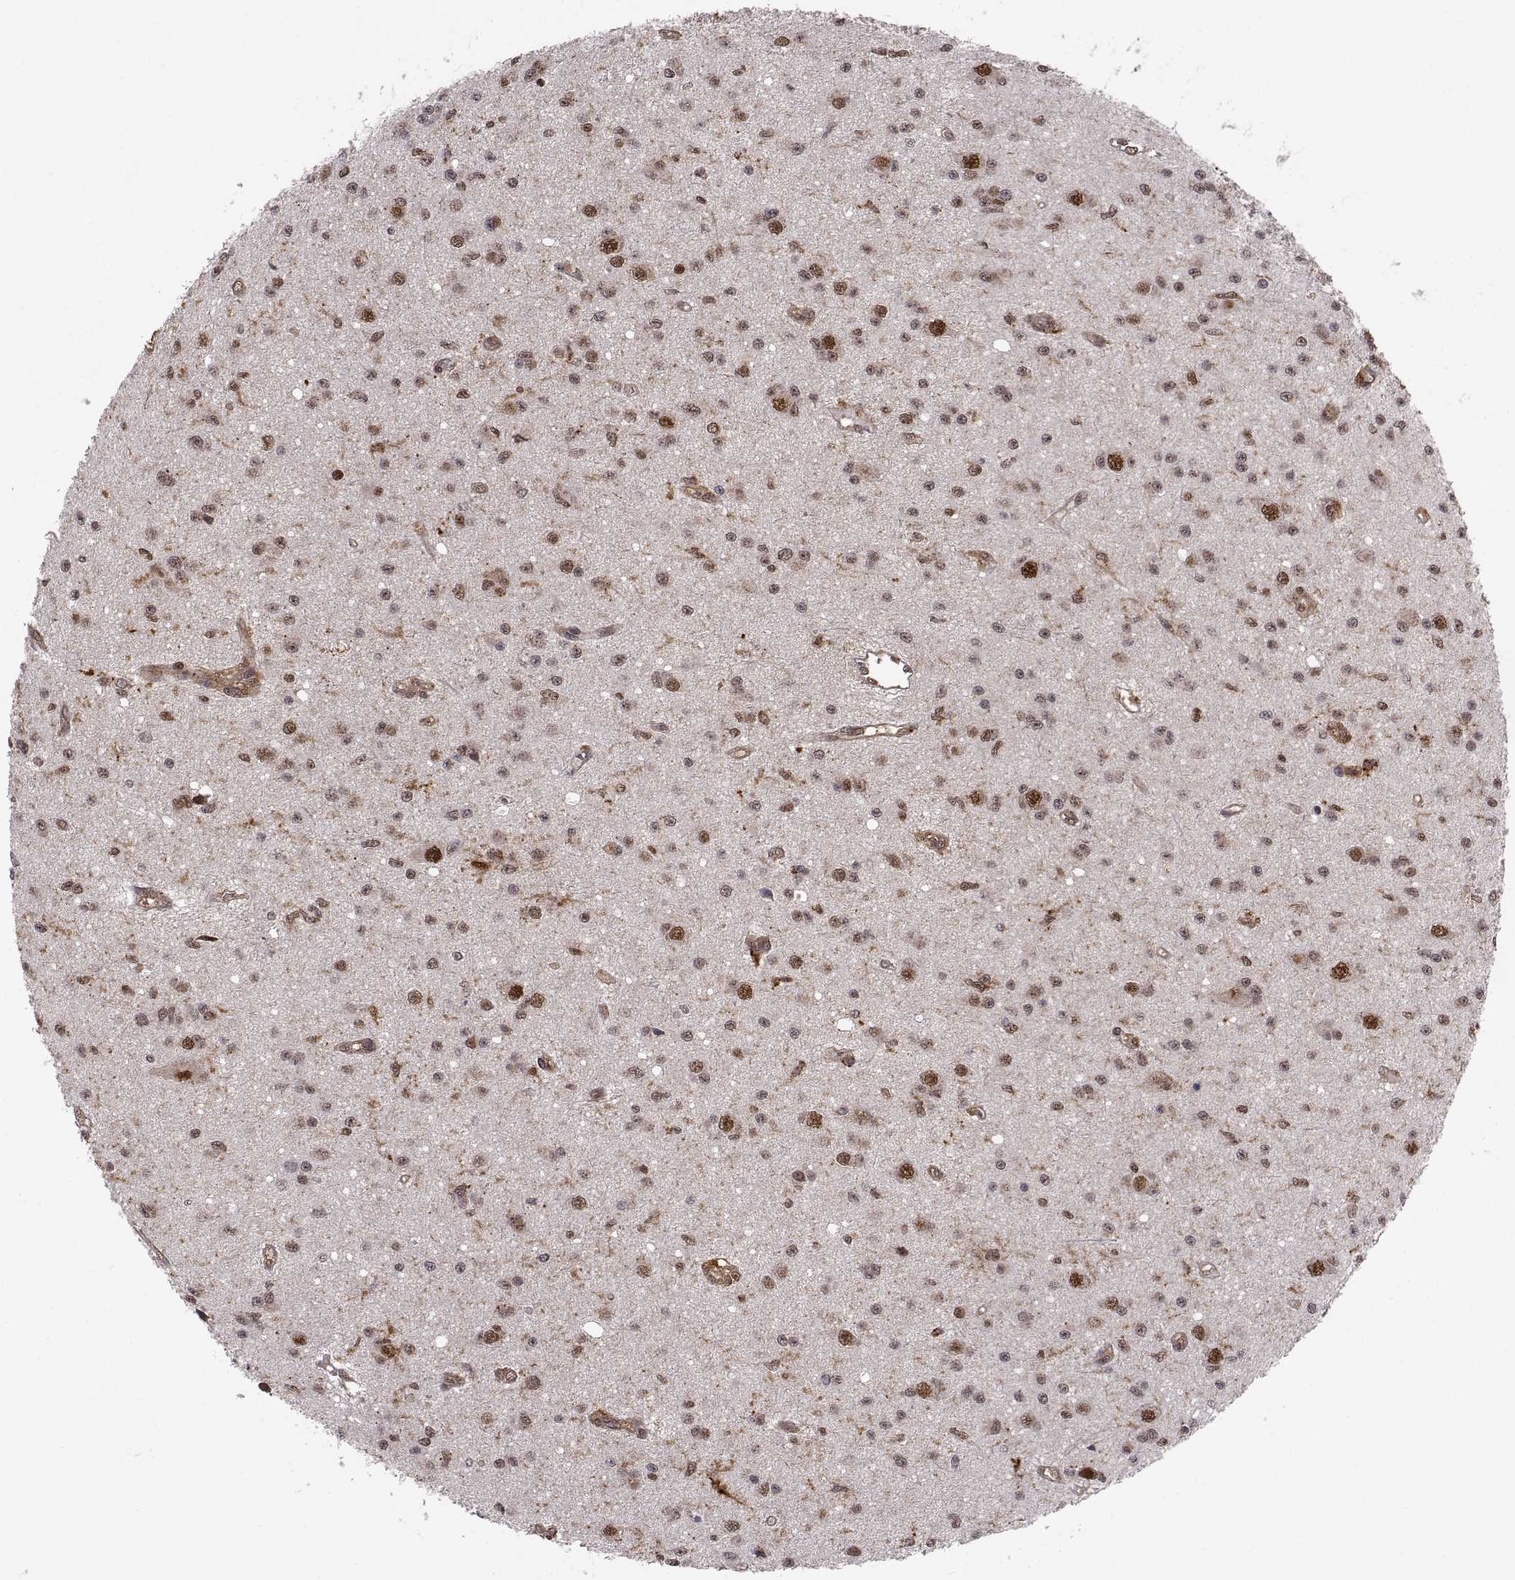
{"staining": {"intensity": "moderate", "quantity": "25%-75%", "location": "nuclear"}, "tissue": "glioma", "cell_type": "Tumor cells", "image_type": "cancer", "snomed": [{"axis": "morphology", "description": "Glioma, malignant, Low grade"}, {"axis": "topography", "description": "Brain"}], "caption": "Moderate nuclear positivity for a protein is appreciated in about 25%-75% of tumor cells of glioma using IHC.", "gene": "PSMC2", "patient": {"sex": "female", "age": 45}}